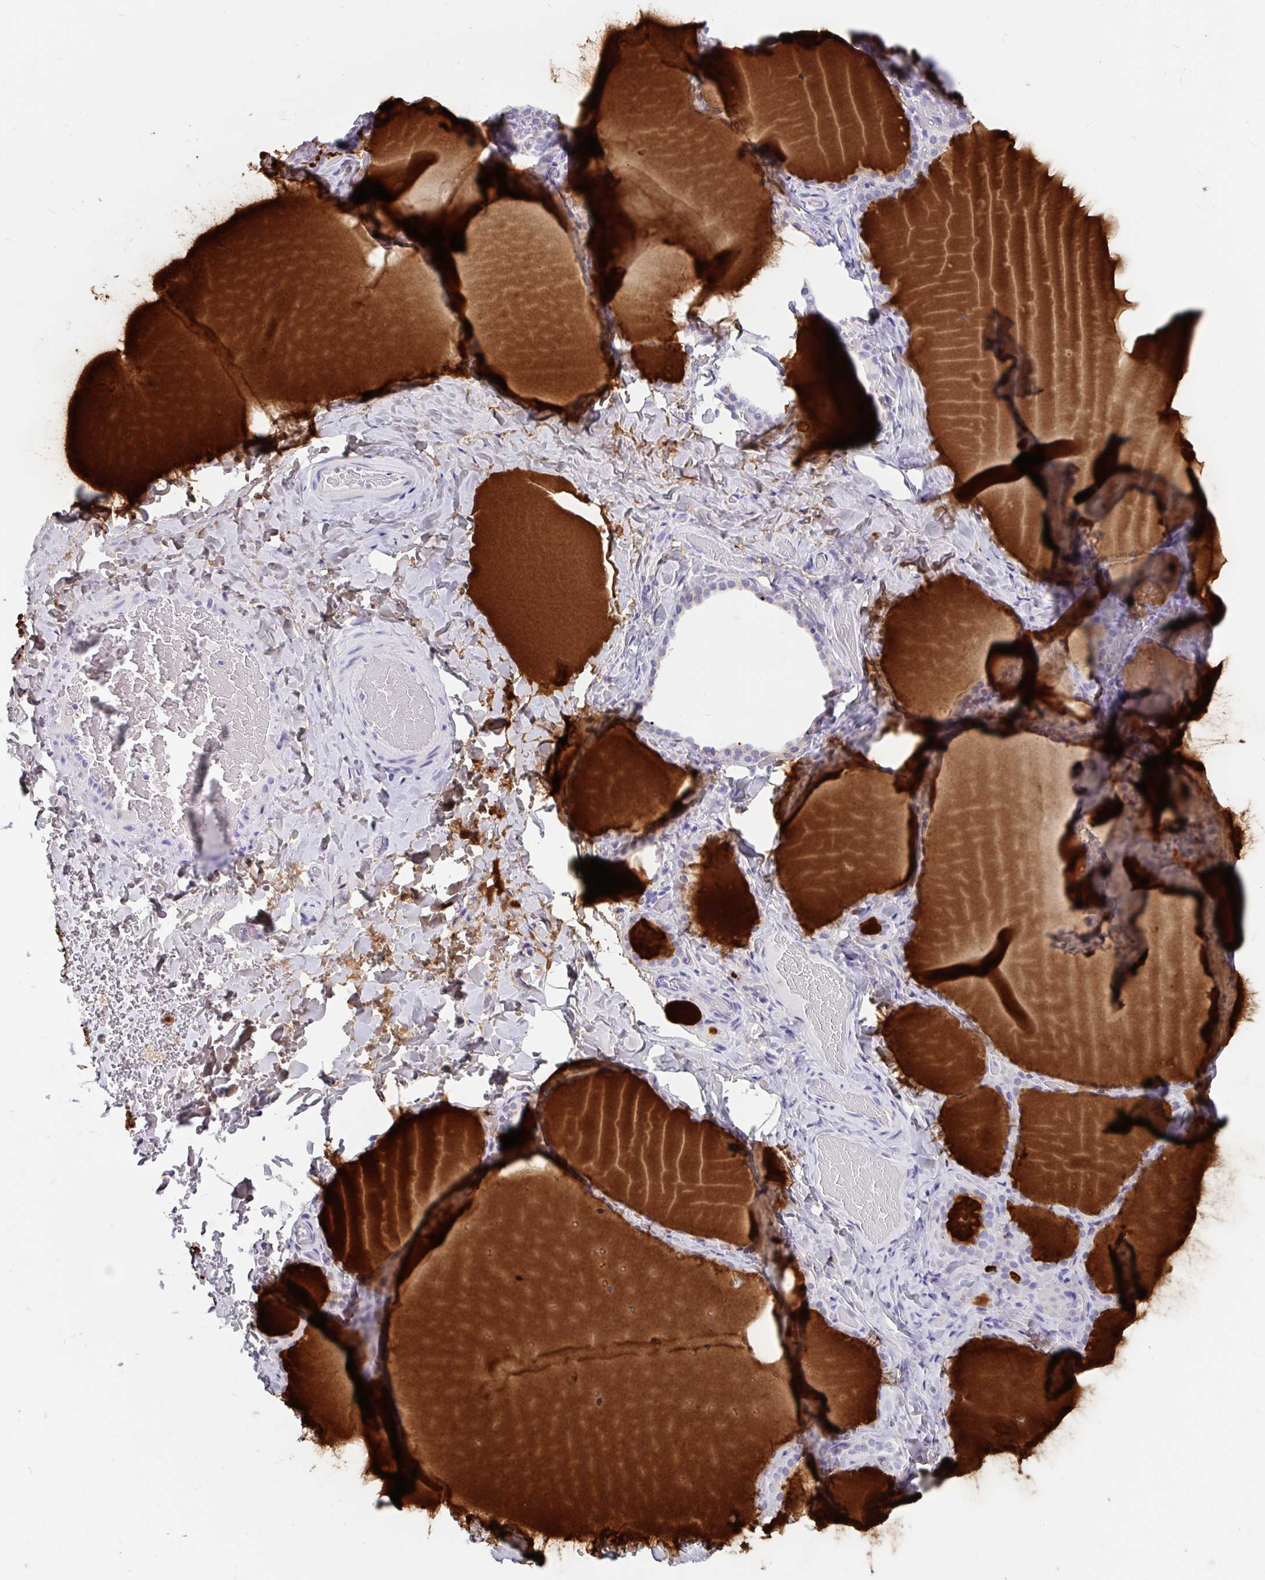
{"staining": {"intensity": "negative", "quantity": "none", "location": "none"}, "tissue": "thyroid gland", "cell_type": "Glandular cells", "image_type": "normal", "snomed": [{"axis": "morphology", "description": "Normal tissue, NOS"}, {"axis": "topography", "description": "Thyroid gland"}], "caption": "A high-resolution micrograph shows immunohistochemistry (IHC) staining of unremarkable thyroid gland, which reveals no significant staining in glandular cells. (DAB (3,3'-diaminobenzidine) immunohistochemistry (IHC) visualized using brightfield microscopy, high magnification).", "gene": "KIAA2013", "patient": {"sex": "female", "age": 22}}